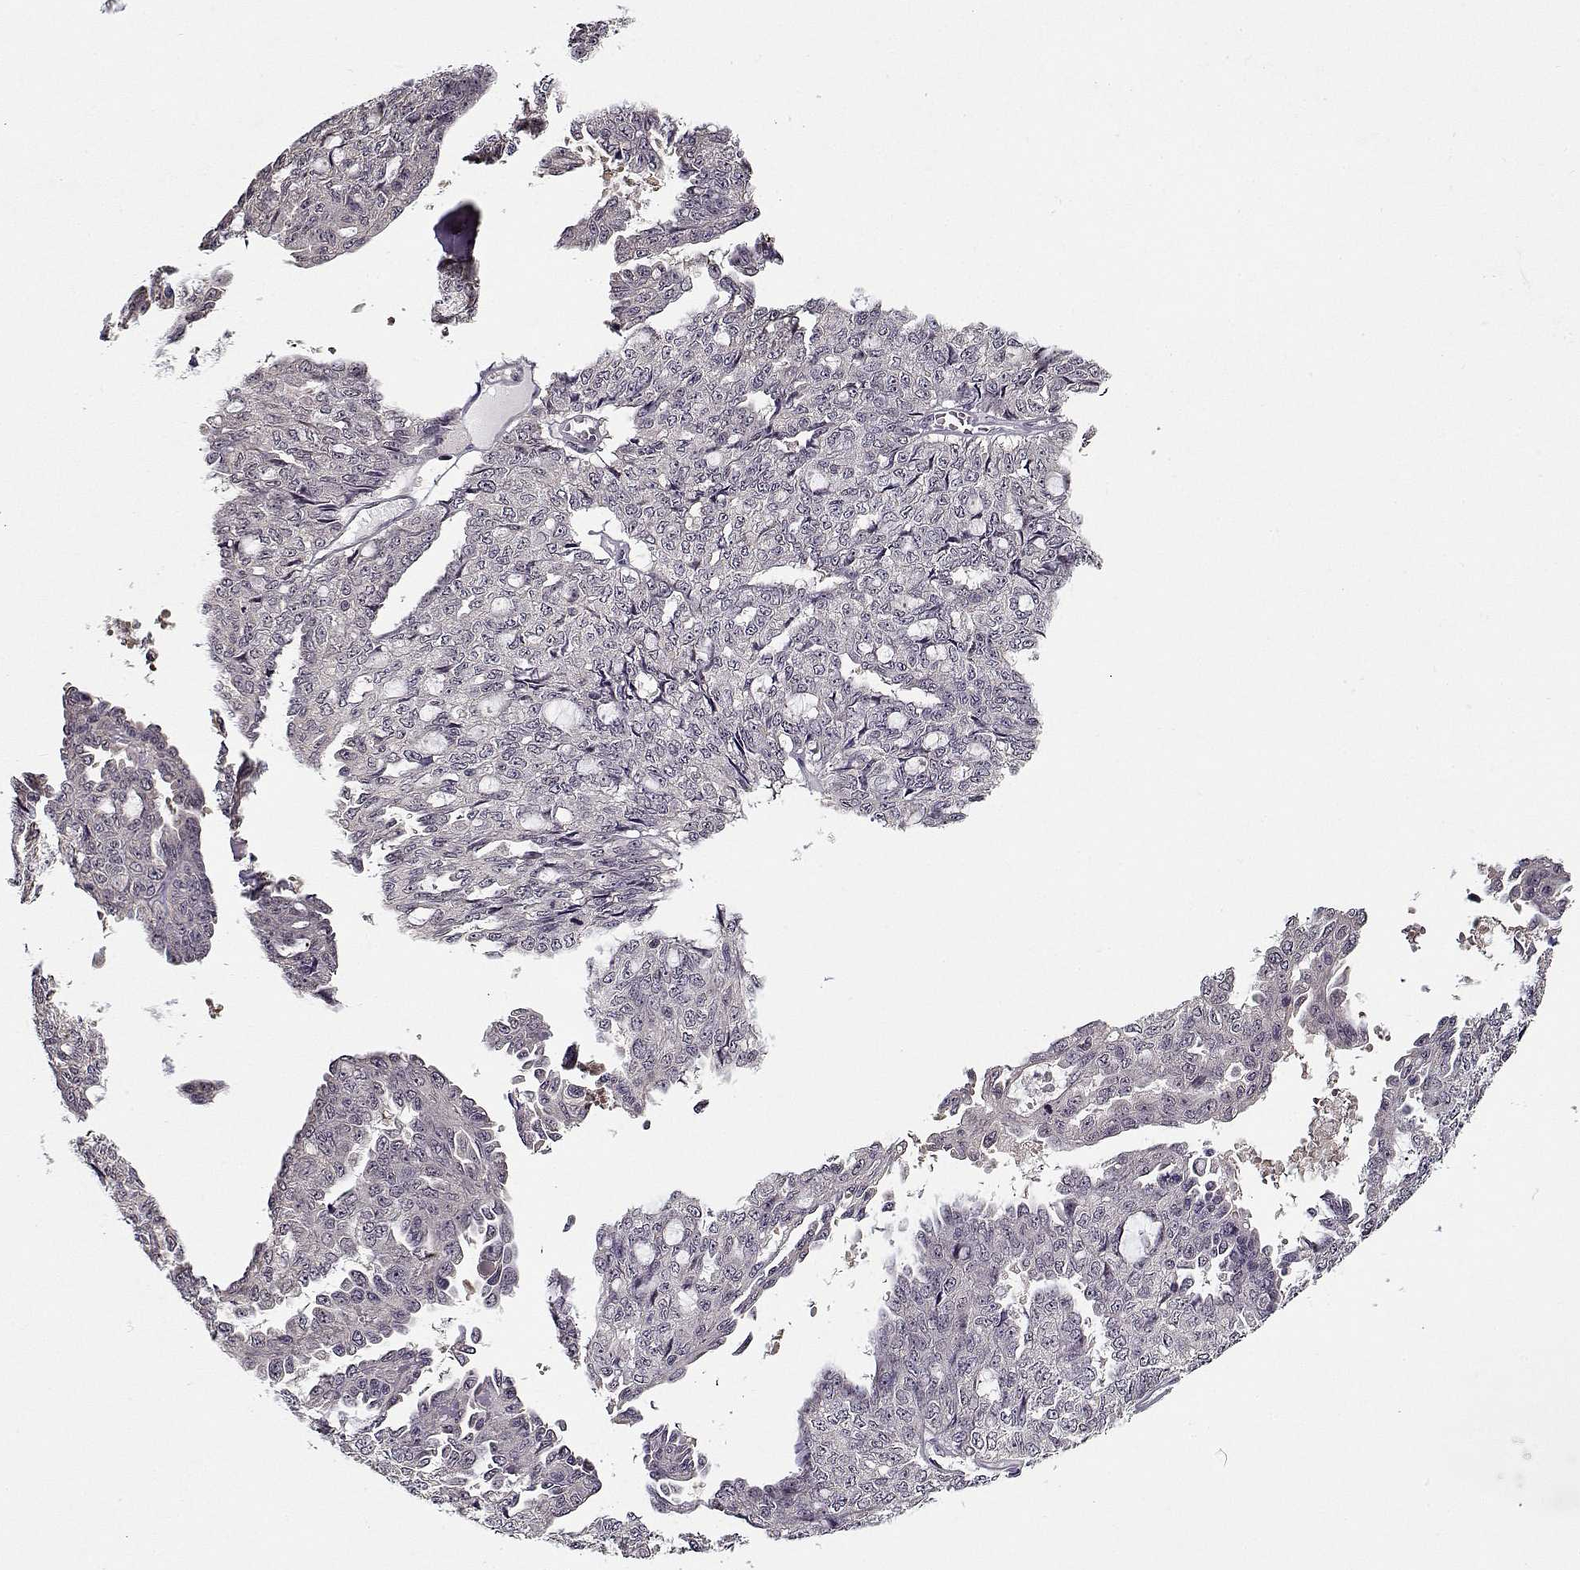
{"staining": {"intensity": "negative", "quantity": "none", "location": "none"}, "tissue": "ovarian cancer", "cell_type": "Tumor cells", "image_type": "cancer", "snomed": [{"axis": "morphology", "description": "Cystadenocarcinoma, serous, NOS"}, {"axis": "topography", "description": "Ovary"}], "caption": "Immunohistochemistry histopathology image of neoplastic tissue: human ovarian cancer stained with DAB shows no significant protein staining in tumor cells.", "gene": "TESPA1", "patient": {"sex": "female", "age": 71}}